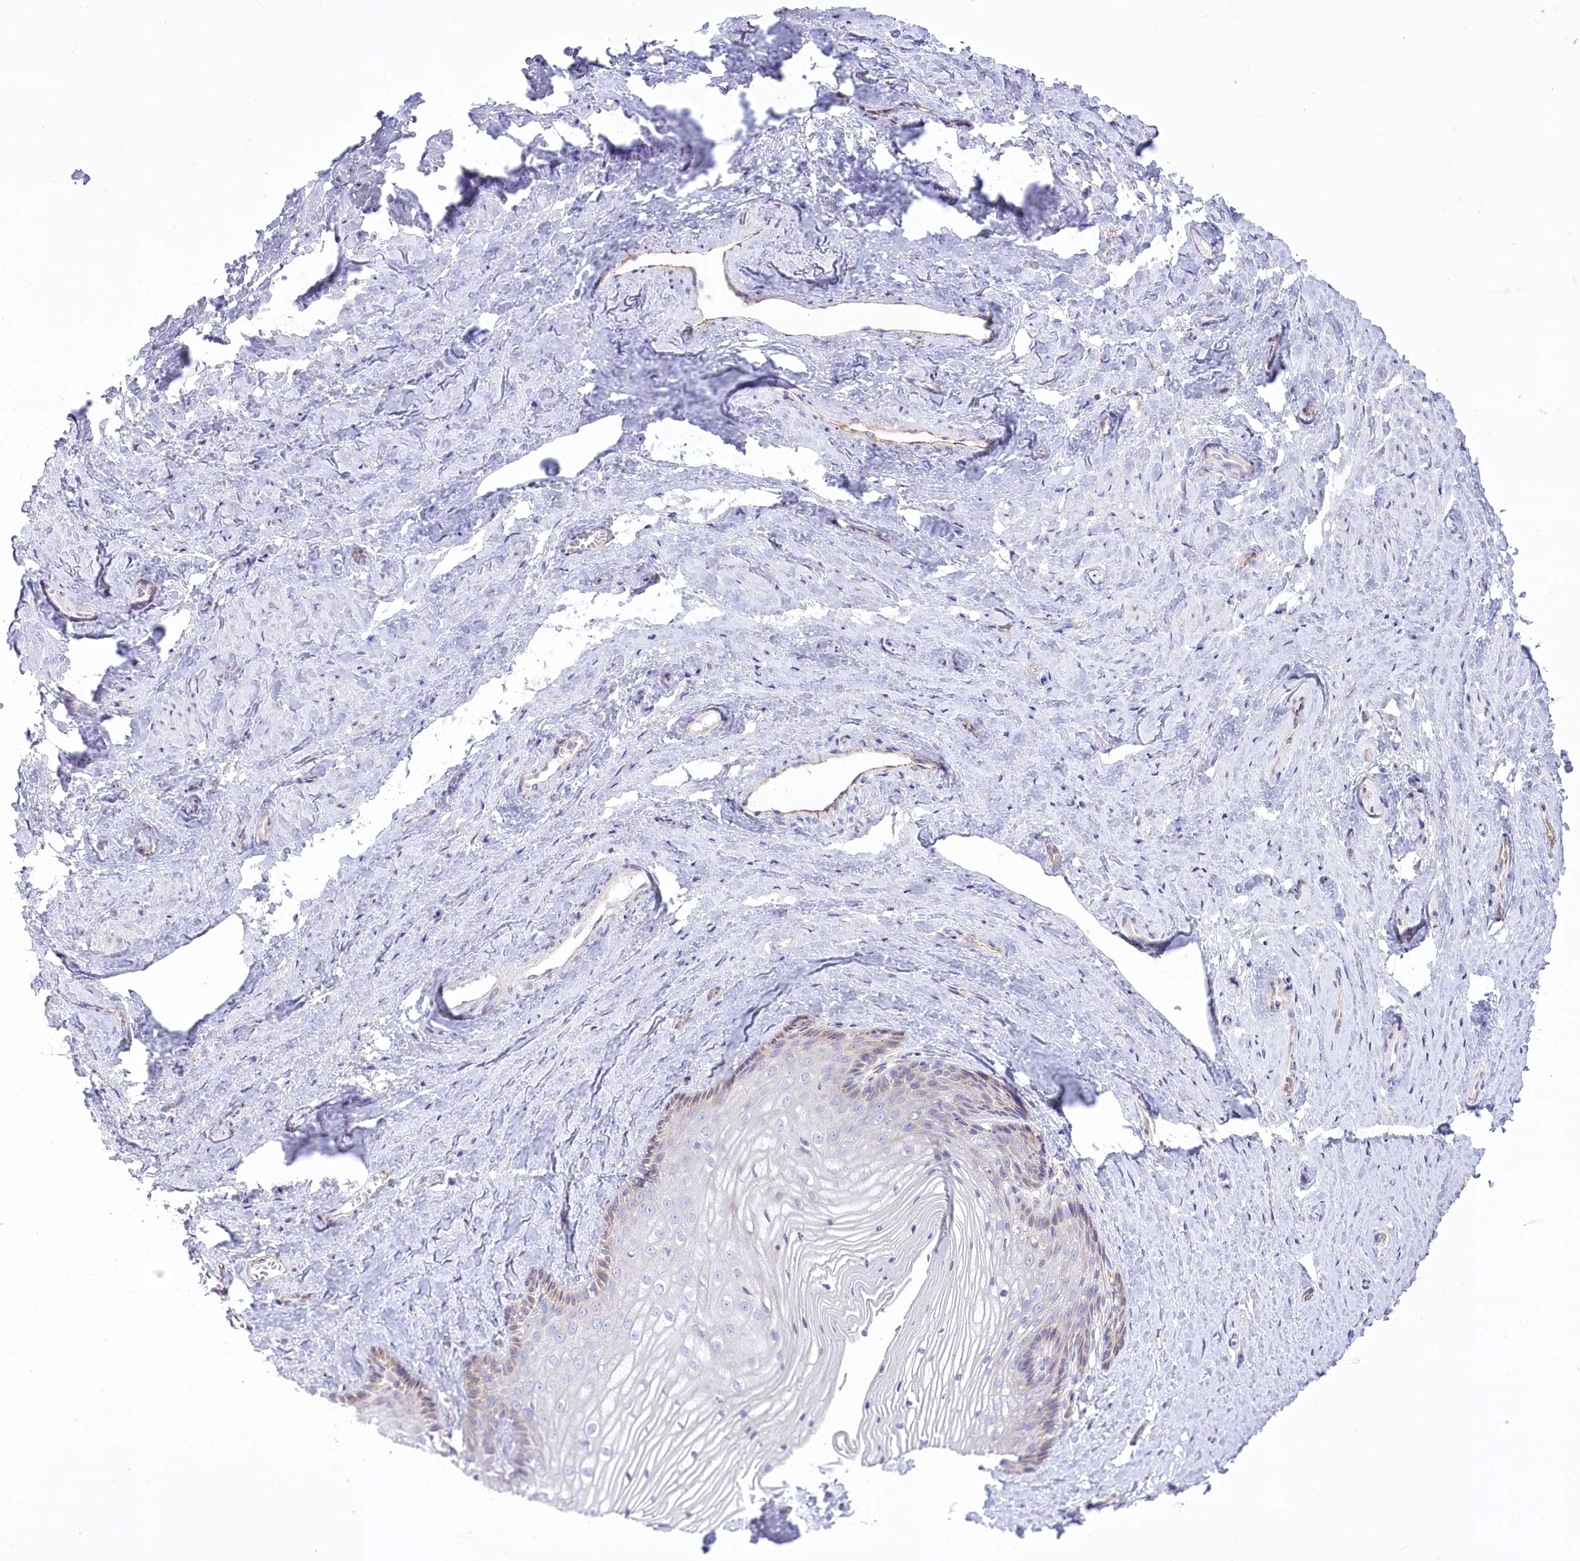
{"staining": {"intensity": "weak", "quantity": "<25%", "location": "cytoplasmic/membranous"}, "tissue": "vagina", "cell_type": "Squamous epithelial cells", "image_type": "normal", "snomed": [{"axis": "morphology", "description": "Normal tissue, NOS"}, {"axis": "topography", "description": "Vagina"}, {"axis": "topography", "description": "Cervix"}], "caption": "Immunohistochemistry micrograph of benign vagina stained for a protein (brown), which displays no positivity in squamous epithelial cells.", "gene": "STT3B", "patient": {"sex": "female", "age": 40}}